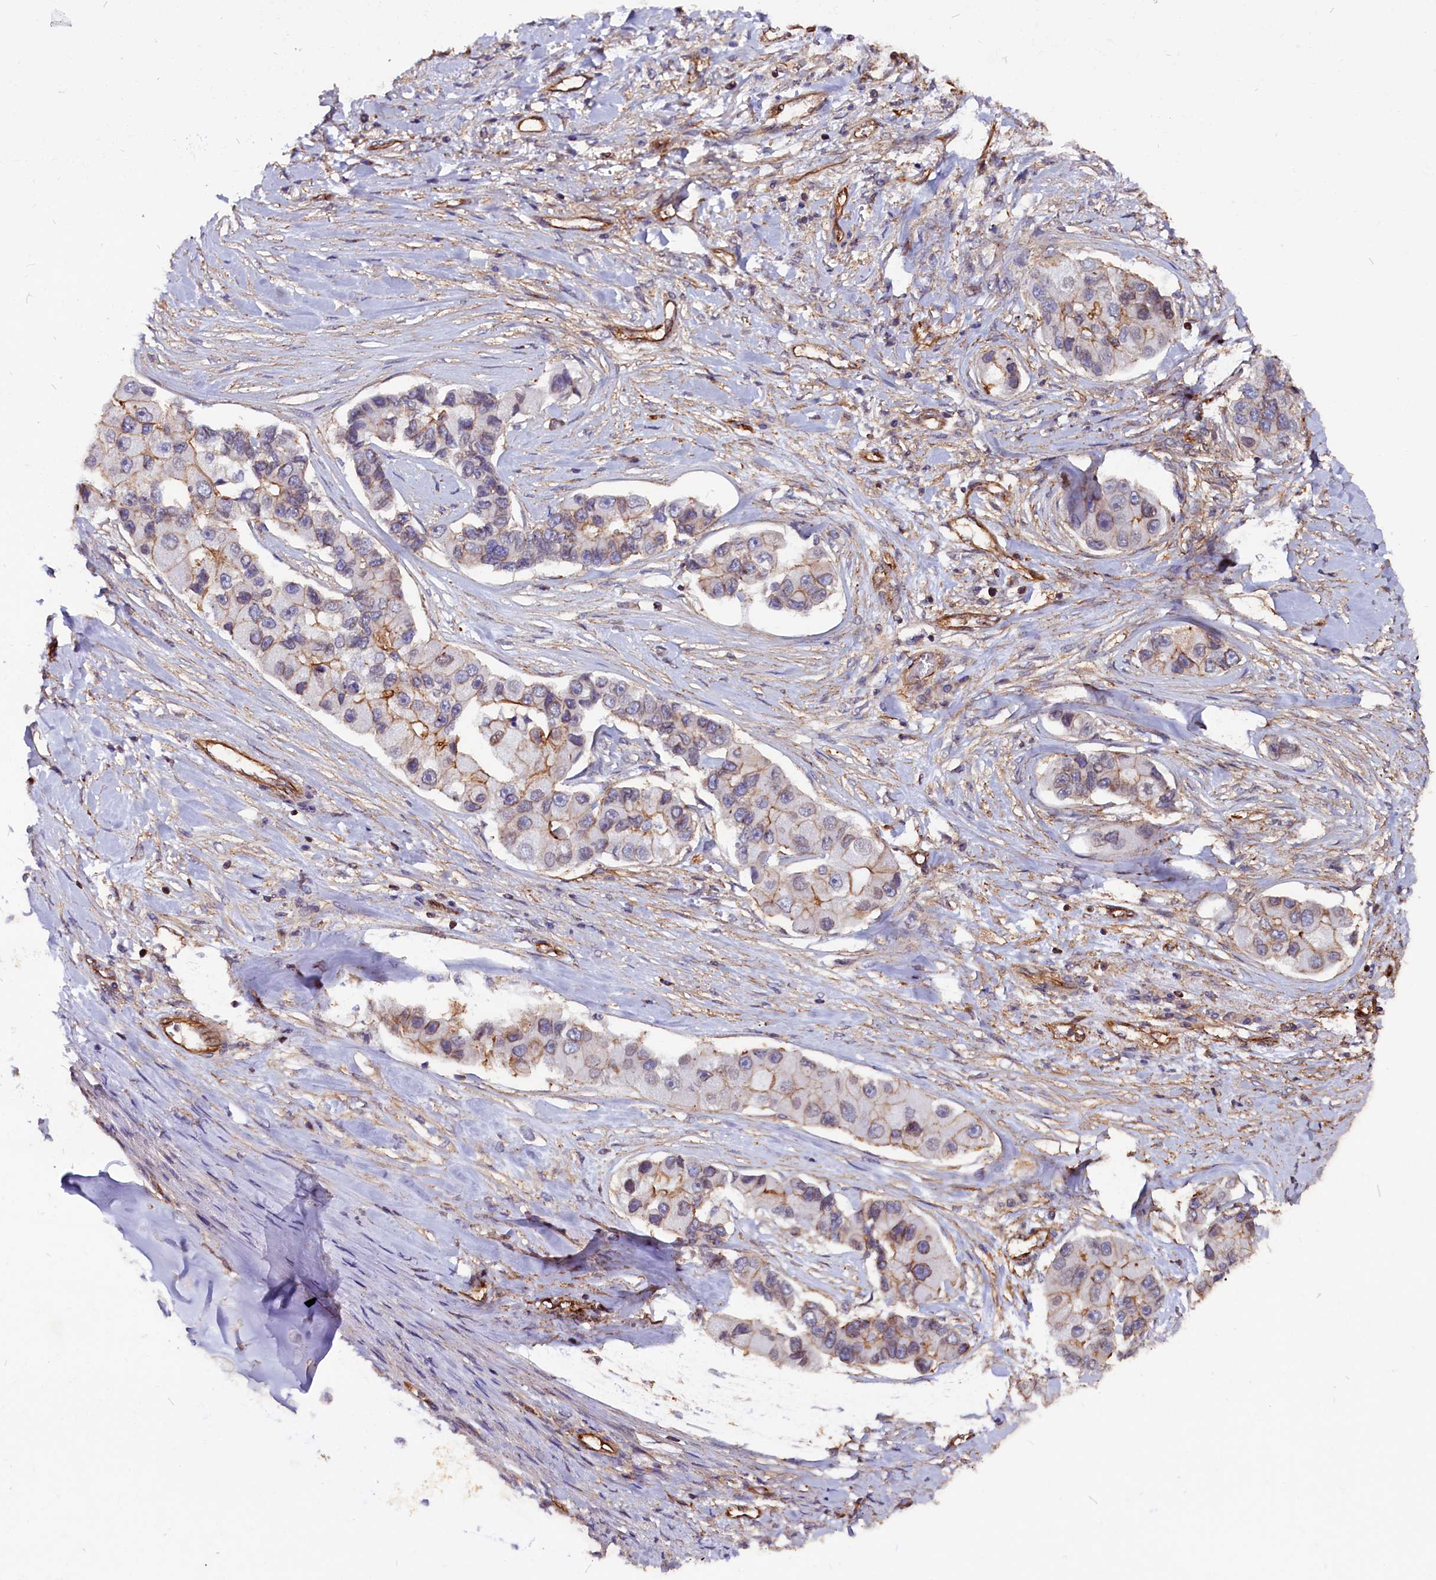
{"staining": {"intensity": "moderate", "quantity": "<25%", "location": "cytoplasmic/membranous"}, "tissue": "lung cancer", "cell_type": "Tumor cells", "image_type": "cancer", "snomed": [{"axis": "morphology", "description": "Adenocarcinoma, NOS"}, {"axis": "topography", "description": "Lung"}], "caption": "An image of lung cancer (adenocarcinoma) stained for a protein reveals moderate cytoplasmic/membranous brown staining in tumor cells. (Stains: DAB in brown, nuclei in blue, Microscopy: brightfield microscopy at high magnification).", "gene": "ZNF749", "patient": {"sex": "female", "age": 54}}